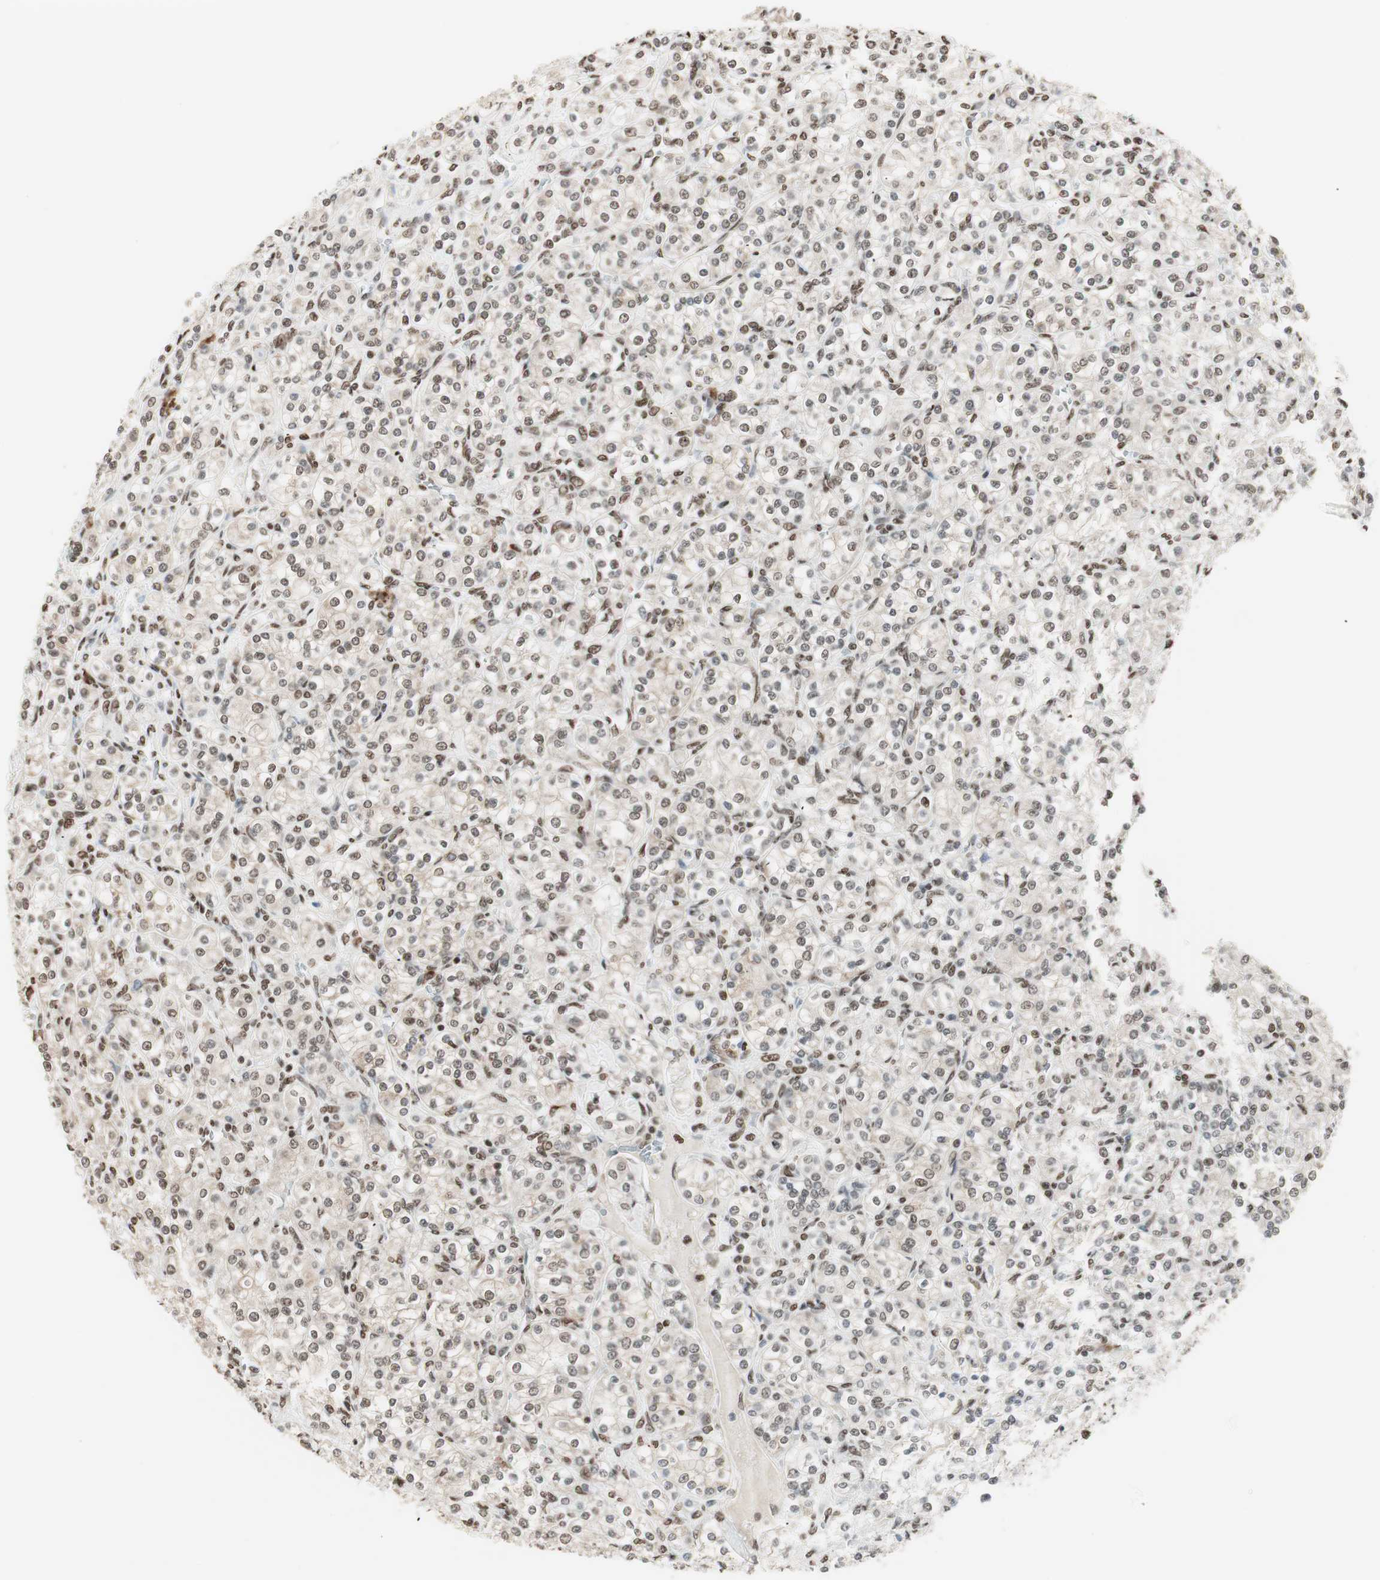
{"staining": {"intensity": "weak", "quantity": "25%-75%", "location": "nuclear"}, "tissue": "renal cancer", "cell_type": "Tumor cells", "image_type": "cancer", "snomed": [{"axis": "morphology", "description": "Adenocarcinoma, NOS"}, {"axis": "topography", "description": "Kidney"}], "caption": "Immunohistochemical staining of renal cancer exhibits weak nuclear protein expression in about 25%-75% of tumor cells.", "gene": "SMARCE1", "patient": {"sex": "male", "age": 77}}